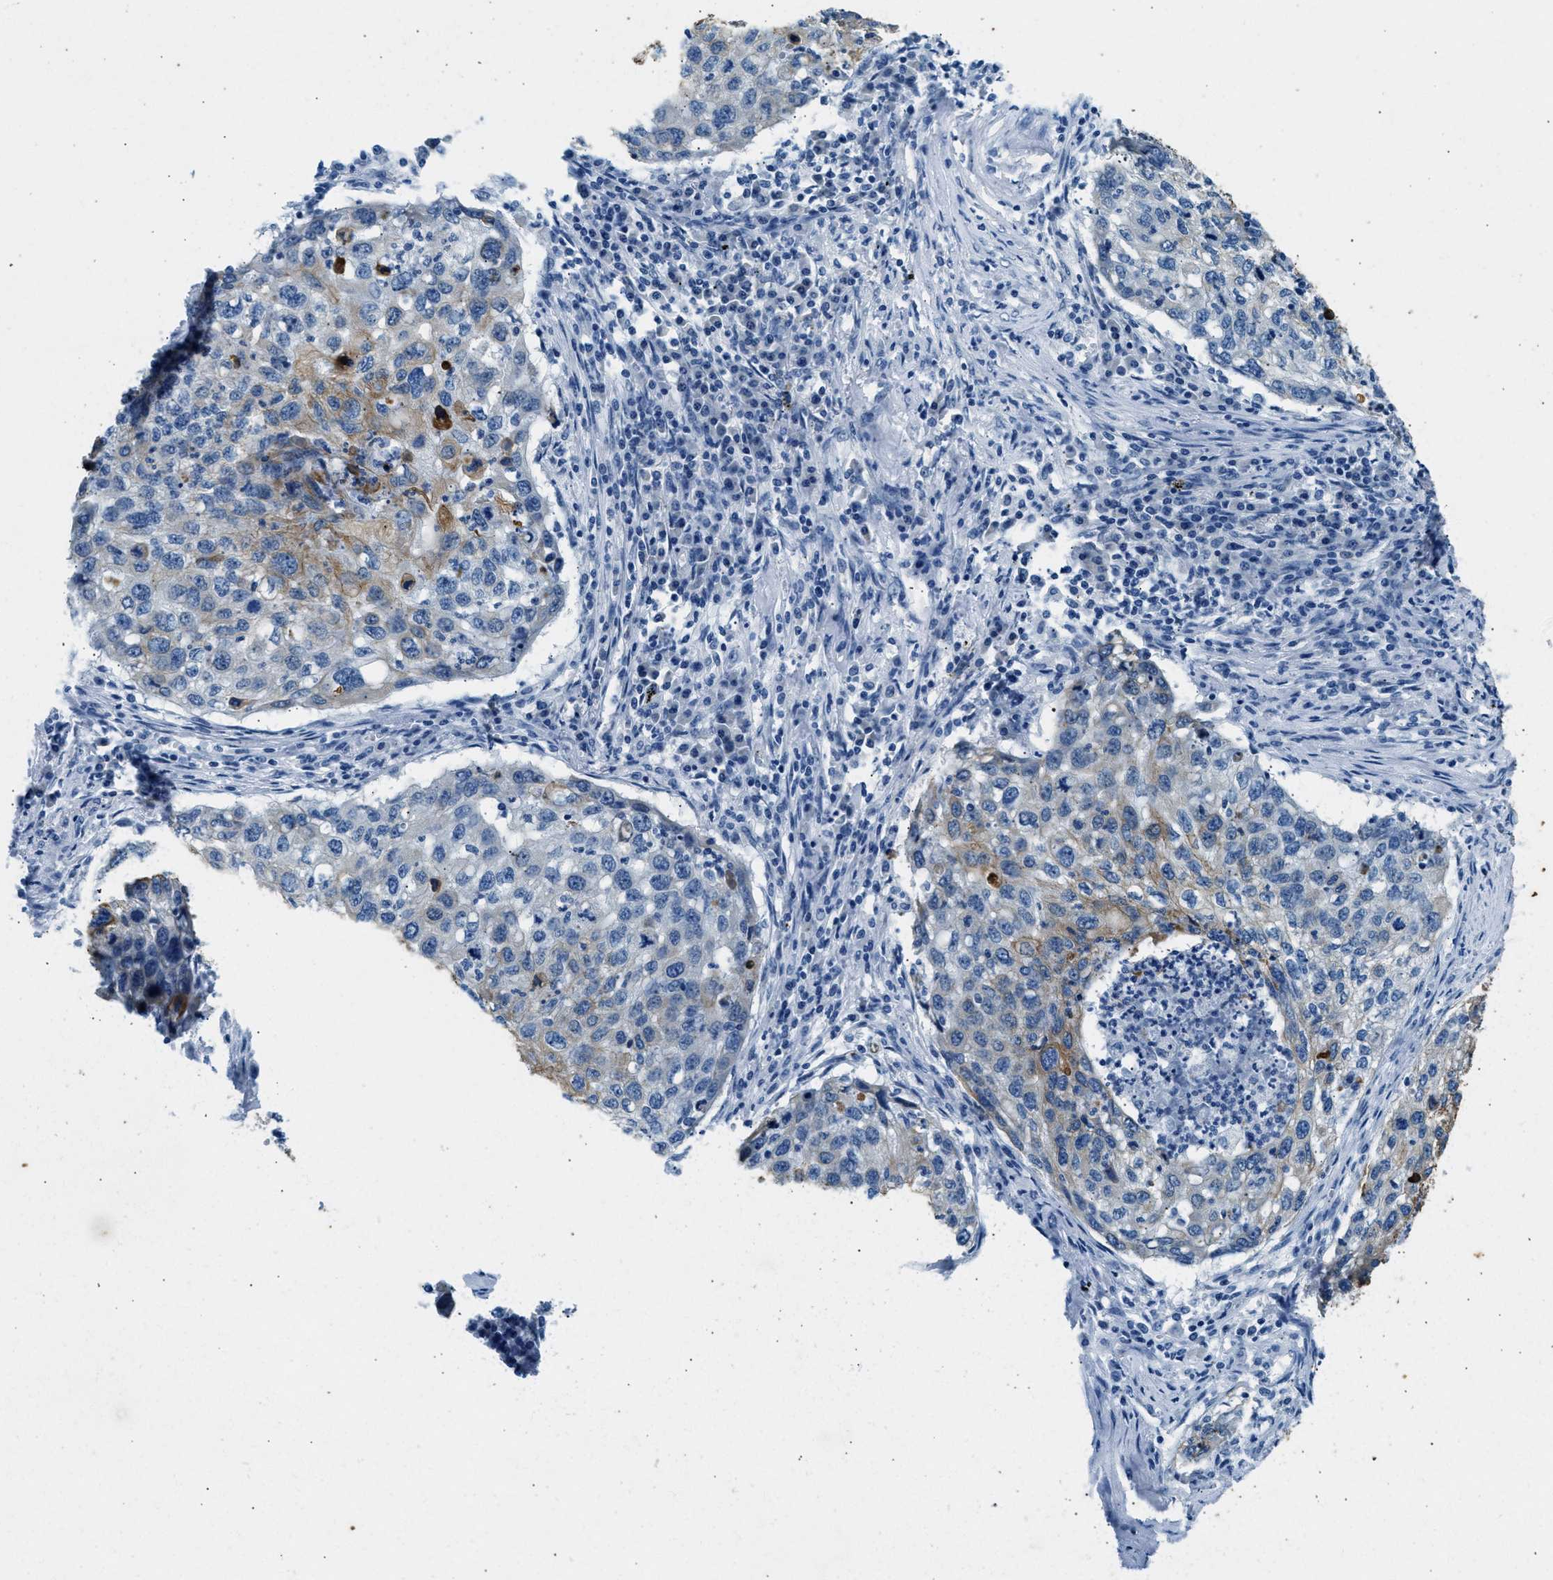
{"staining": {"intensity": "weak", "quantity": "25%-75%", "location": "cytoplasmic/membranous"}, "tissue": "lung cancer", "cell_type": "Tumor cells", "image_type": "cancer", "snomed": [{"axis": "morphology", "description": "Squamous cell carcinoma, NOS"}, {"axis": "topography", "description": "Lung"}], "caption": "Immunohistochemical staining of squamous cell carcinoma (lung) shows low levels of weak cytoplasmic/membranous positivity in about 25%-75% of tumor cells. (DAB IHC, brown staining for protein, blue staining for nuclei).", "gene": "CFAP20", "patient": {"sex": "female", "age": 63}}